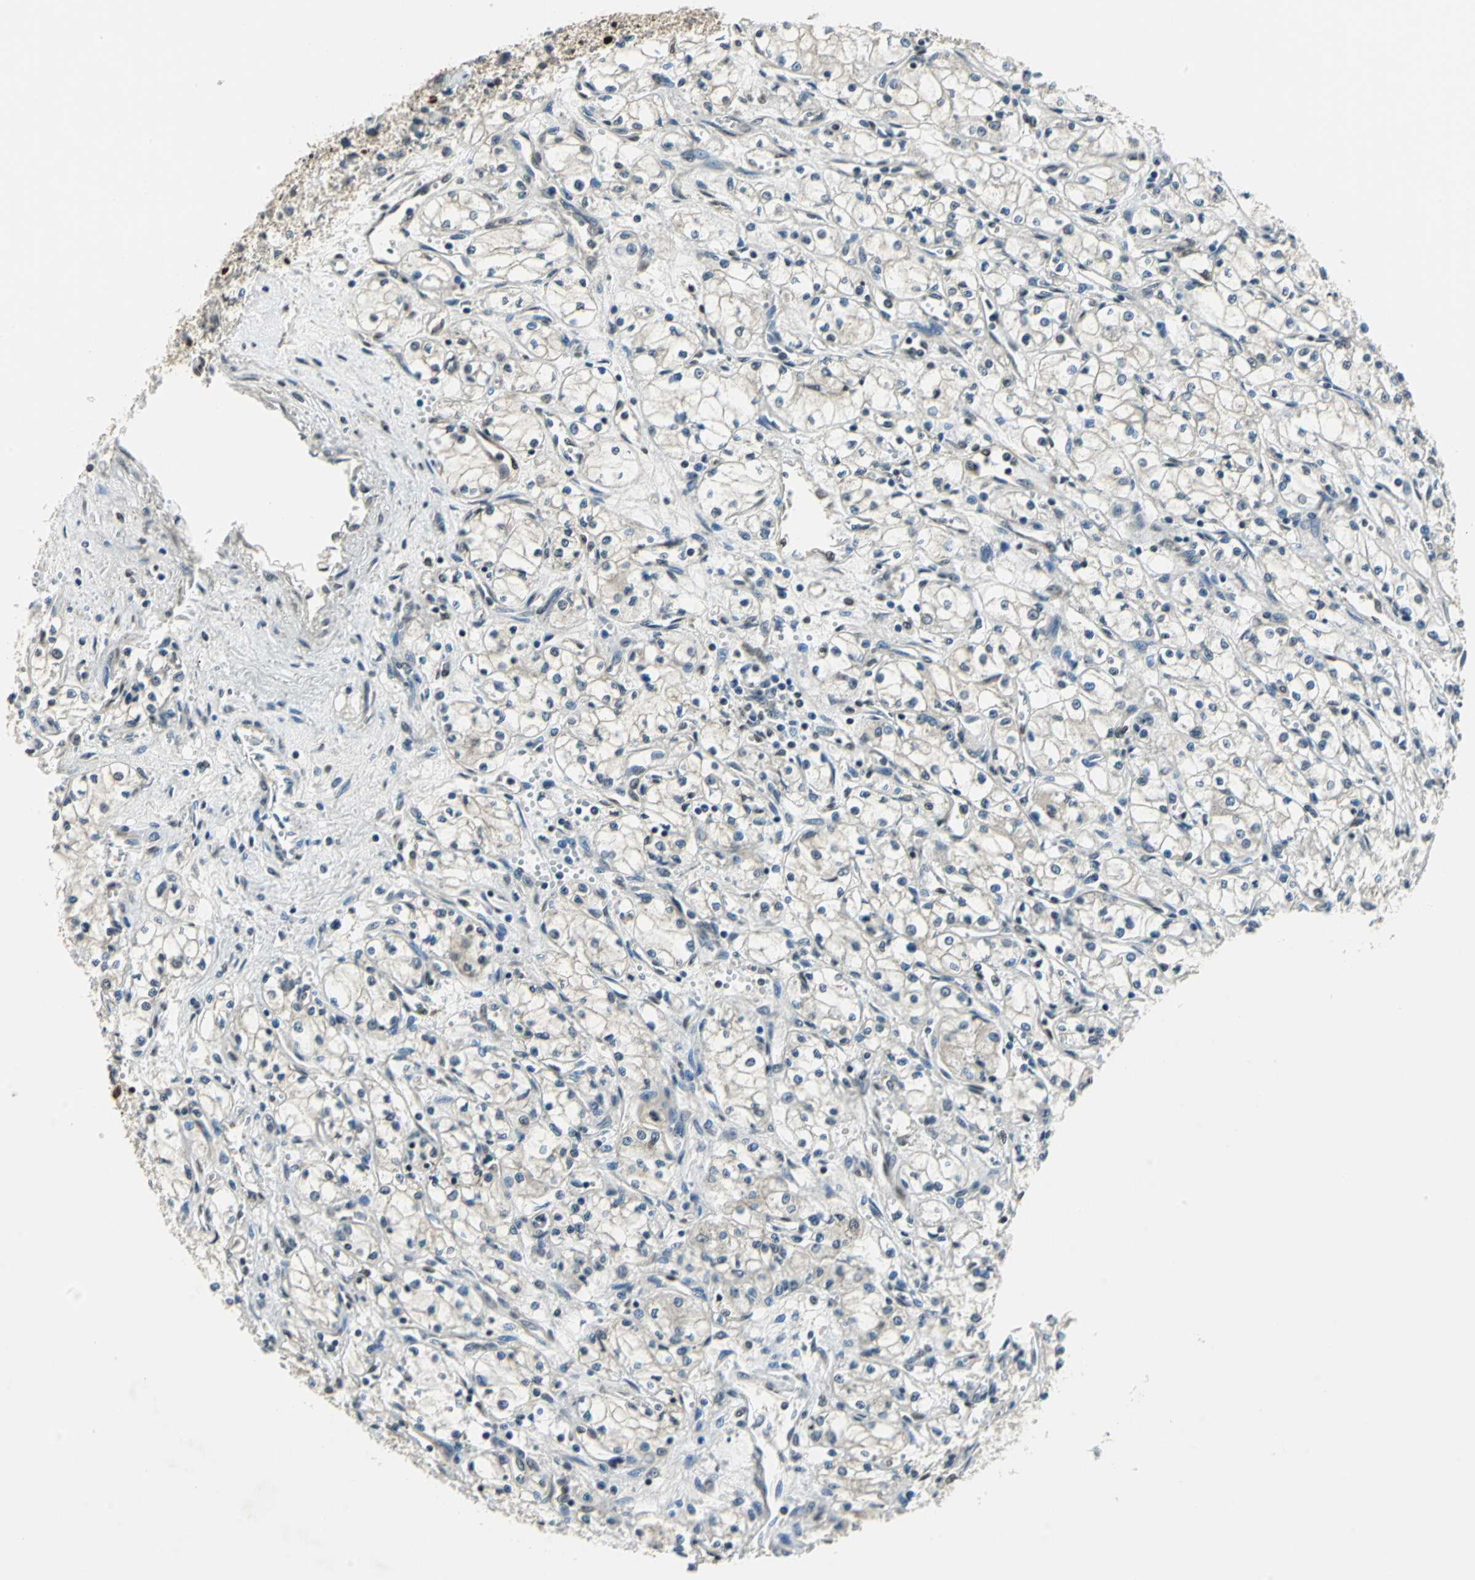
{"staining": {"intensity": "moderate", "quantity": "<25%", "location": "nuclear"}, "tissue": "renal cancer", "cell_type": "Tumor cells", "image_type": "cancer", "snomed": [{"axis": "morphology", "description": "Normal tissue, NOS"}, {"axis": "morphology", "description": "Adenocarcinoma, NOS"}, {"axis": "topography", "description": "Kidney"}], "caption": "This is a photomicrograph of IHC staining of renal cancer, which shows moderate positivity in the nuclear of tumor cells.", "gene": "RBM14", "patient": {"sex": "male", "age": 59}}